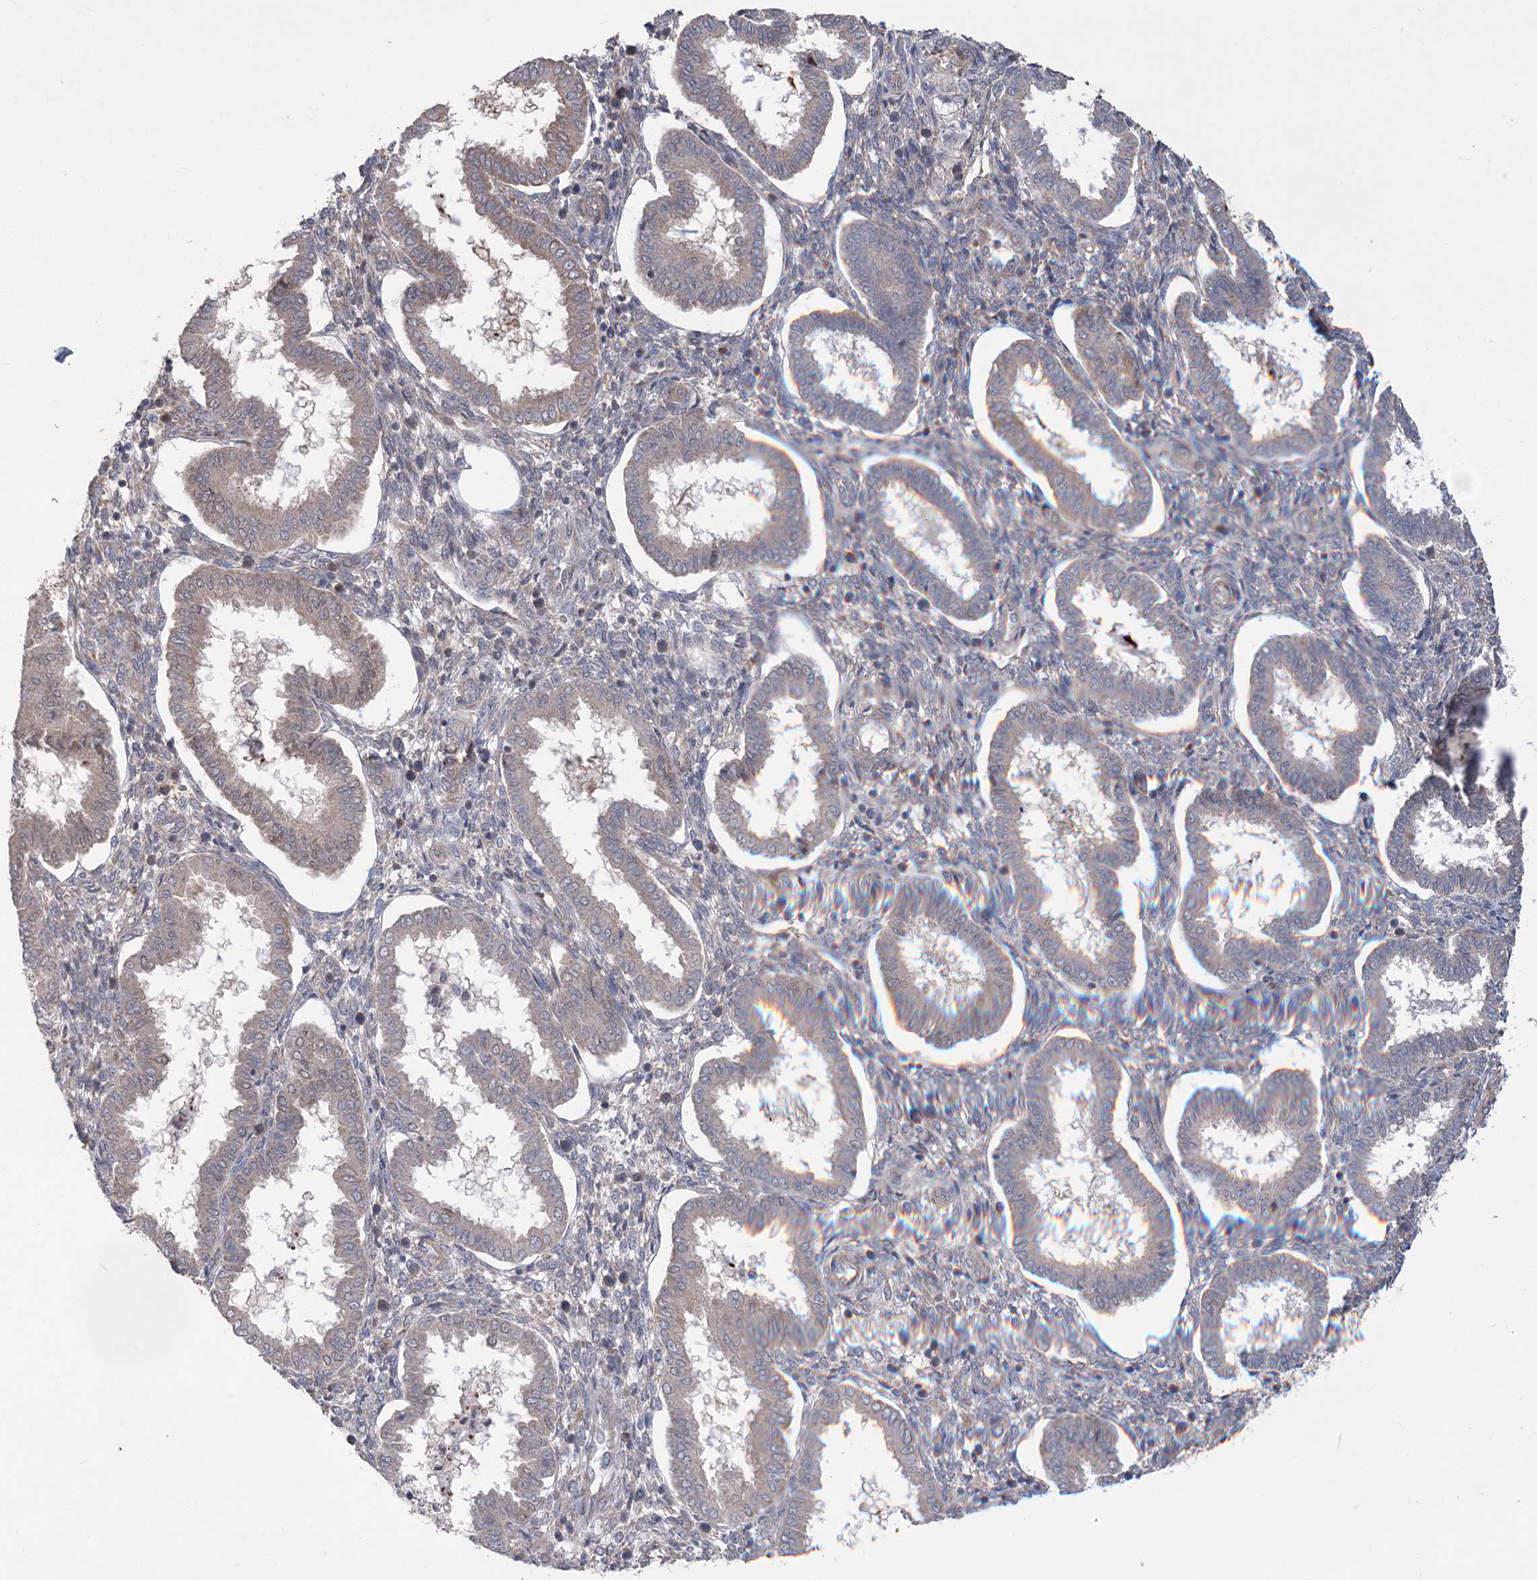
{"staining": {"intensity": "negative", "quantity": "none", "location": "none"}, "tissue": "endometrium", "cell_type": "Cells in endometrial stroma", "image_type": "normal", "snomed": [{"axis": "morphology", "description": "Normal tissue, NOS"}, {"axis": "topography", "description": "Endometrium"}], "caption": "The immunohistochemistry histopathology image has no significant positivity in cells in endometrial stroma of endometrium.", "gene": "MTRF1L", "patient": {"sex": "female", "age": 24}}